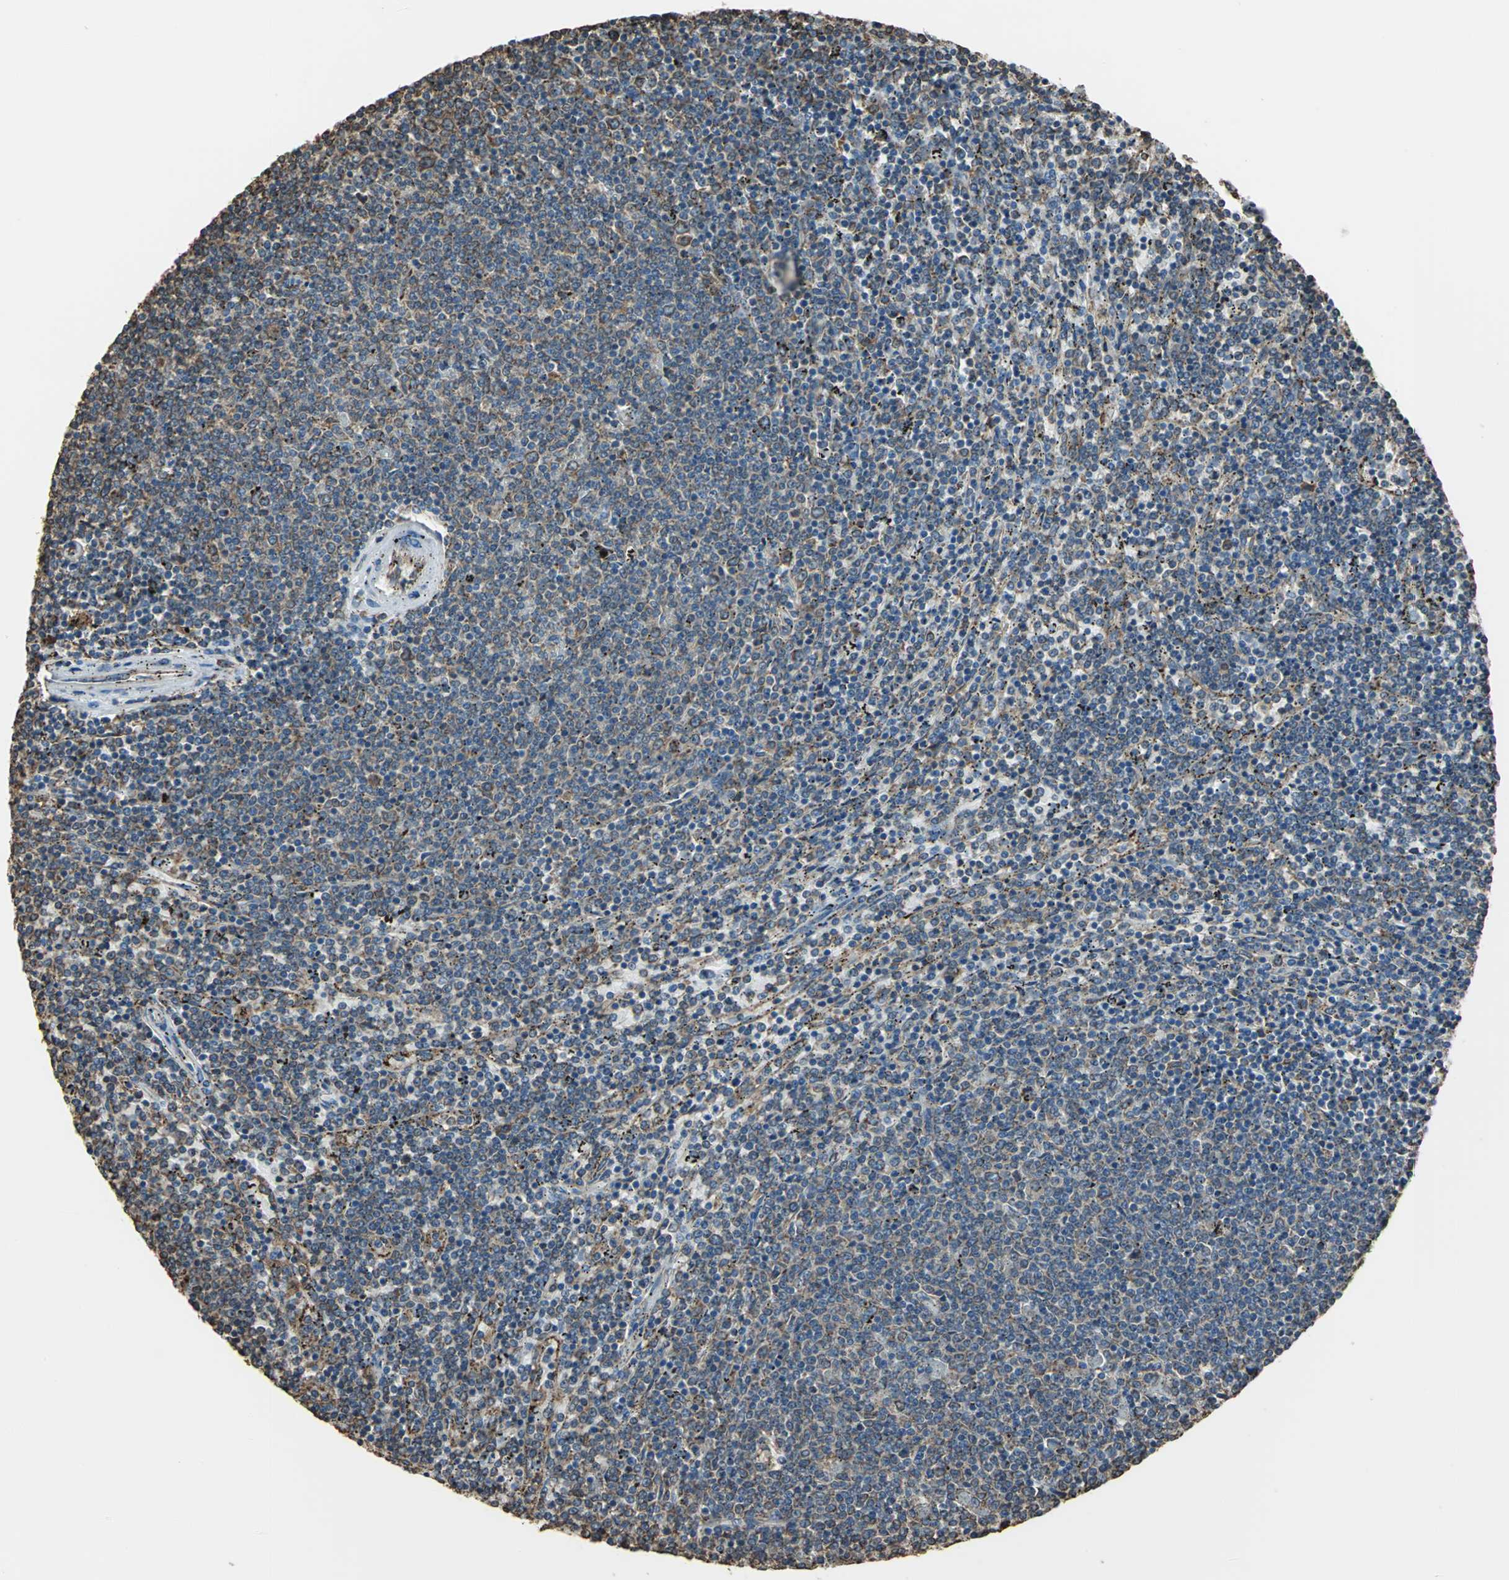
{"staining": {"intensity": "moderate", "quantity": ">75%", "location": "cytoplasmic/membranous"}, "tissue": "lymphoma", "cell_type": "Tumor cells", "image_type": "cancer", "snomed": [{"axis": "morphology", "description": "Malignant lymphoma, non-Hodgkin's type, Low grade"}, {"axis": "topography", "description": "Spleen"}], "caption": "A brown stain highlights moderate cytoplasmic/membranous expression of a protein in human low-grade malignant lymphoma, non-Hodgkin's type tumor cells. The staining is performed using DAB (3,3'-diaminobenzidine) brown chromogen to label protein expression. The nuclei are counter-stained blue using hematoxylin.", "gene": "GPANK1", "patient": {"sex": "female", "age": 50}}